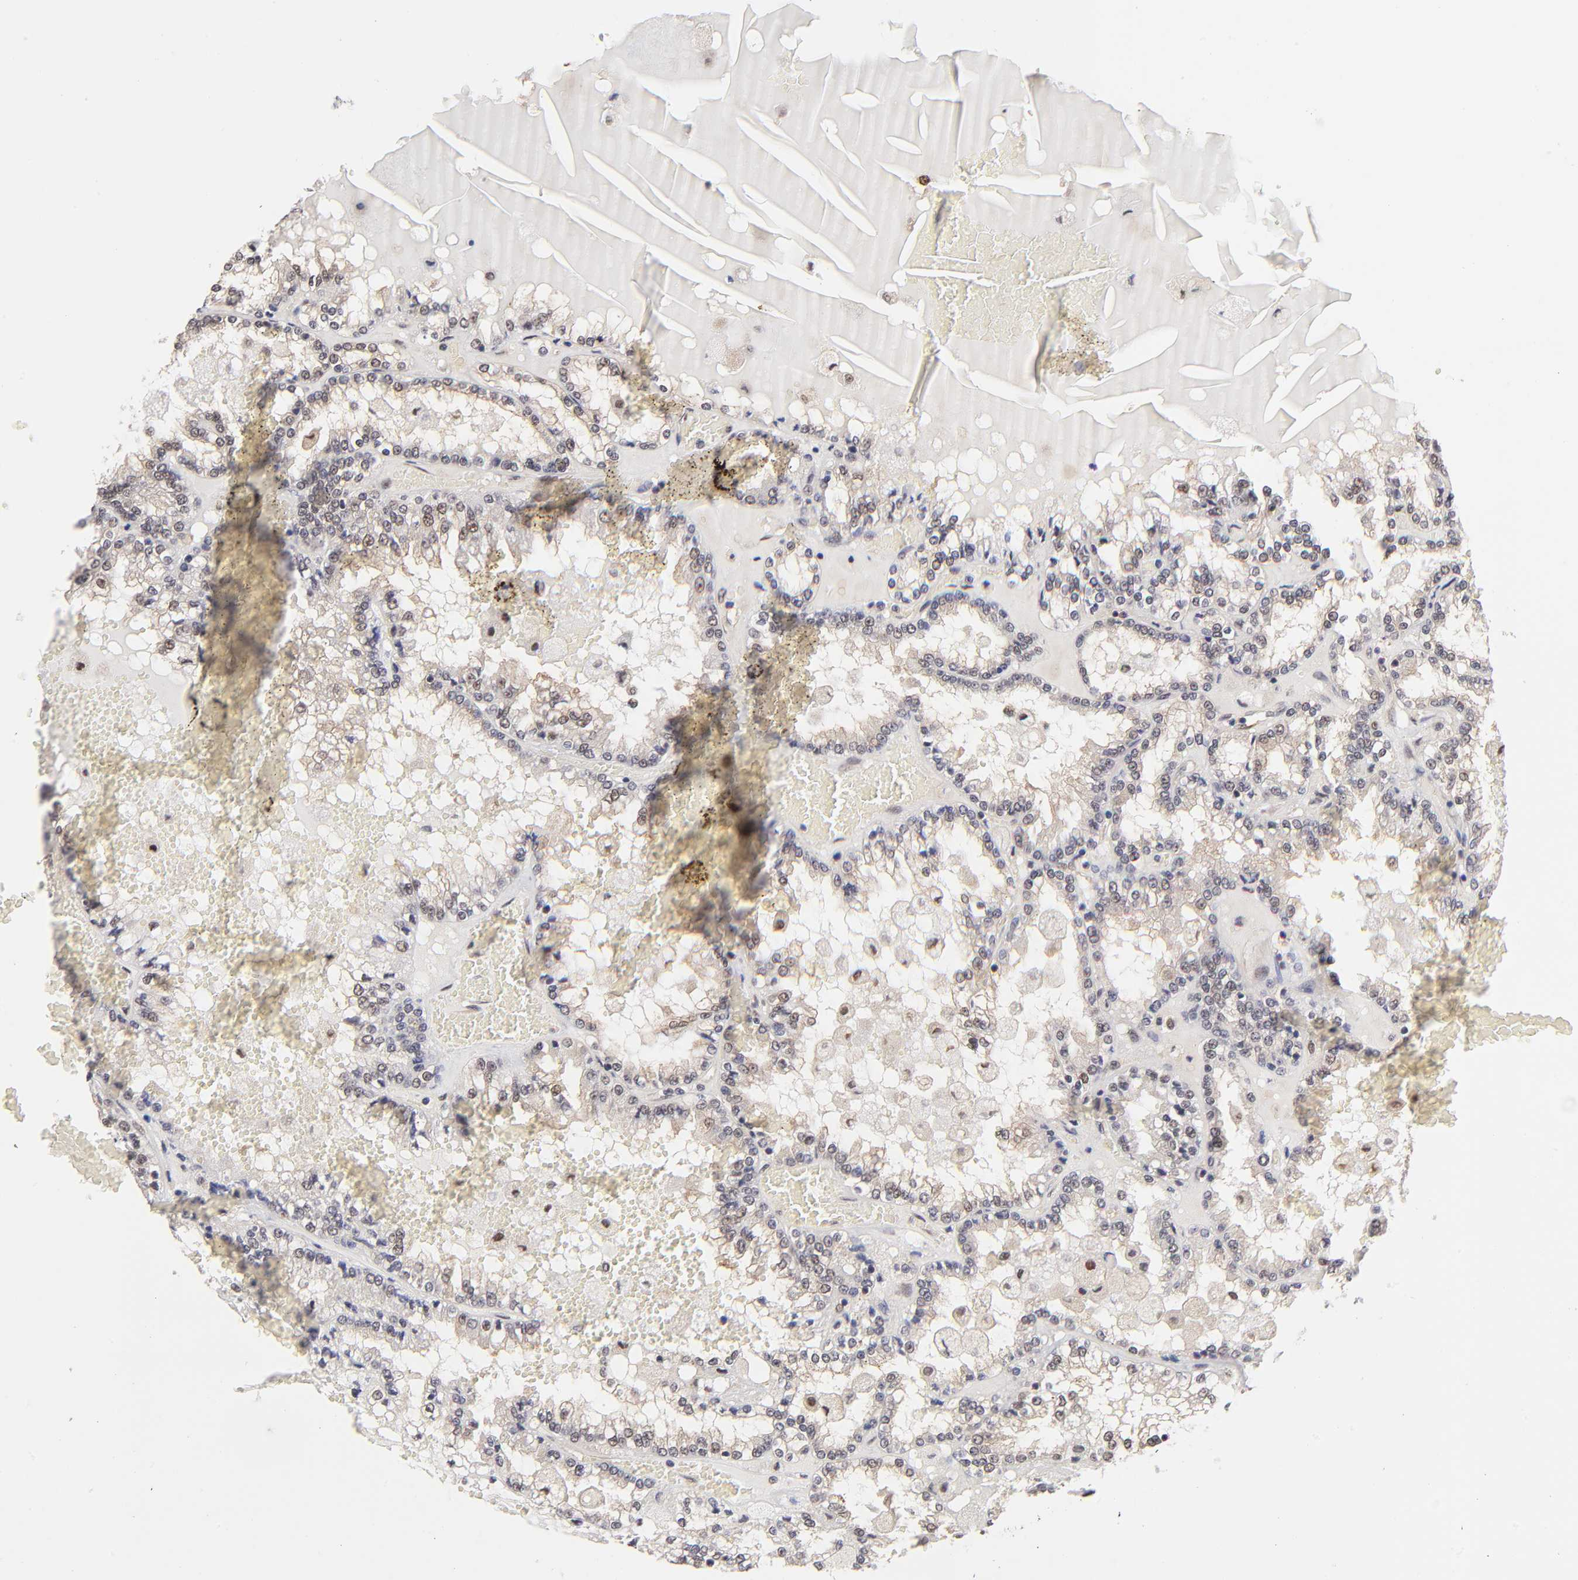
{"staining": {"intensity": "weak", "quantity": "<25%", "location": "nuclear"}, "tissue": "renal cancer", "cell_type": "Tumor cells", "image_type": "cancer", "snomed": [{"axis": "morphology", "description": "Adenocarcinoma, NOS"}, {"axis": "topography", "description": "Kidney"}], "caption": "This is an IHC histopathology image of adenocarcinoma (renal). There is no expression in tumor cells.", "gene": "PSMC4", "patient": {"sex": "female", "age": 56}}